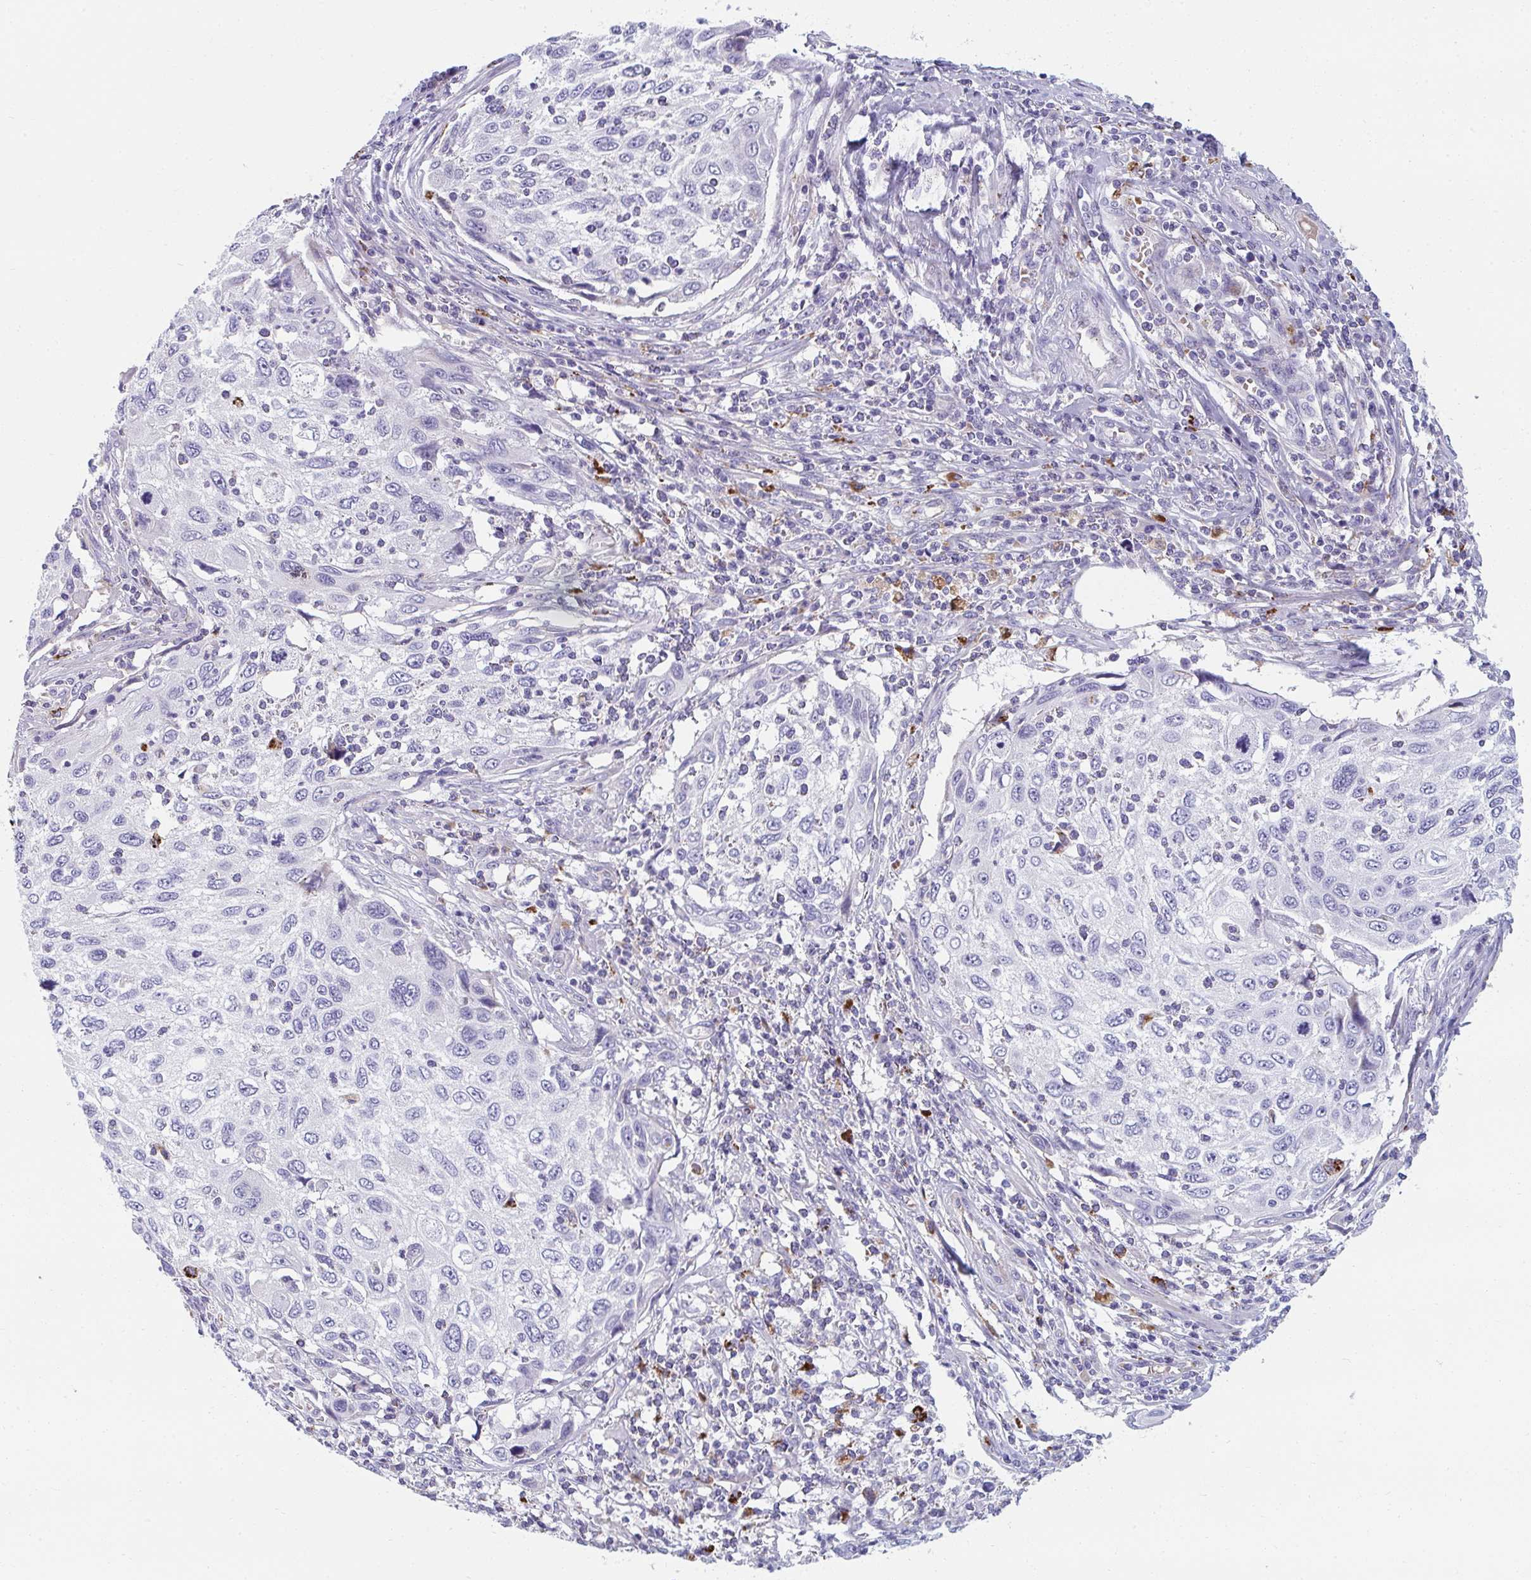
{"staining": {"intensity": "negative", "quantity": "none", "location": "none"}, "tissue": "cervical cancer", "cell_type": "Tumor cells", "image_type": "cancer", "snomed": [{"axis": "morphology", "description": "Squamous cell carcinoma, NOS"}, {"axis": "topography", "description": "Cervix"}], "caption": "Immunohistochemistry micrograph of cervical cancer (squamous cell carcinoma) stained for a protein (brown), which exhibits no expression in tumor cells. Brightfield microscopy of immunohistochemistry (IHC) stained with DAB (brown) and hematoxylin (blue), captured at high magnification.", "gene": "EIF1AD", "patient": {"sex": "female", "age": 70}}